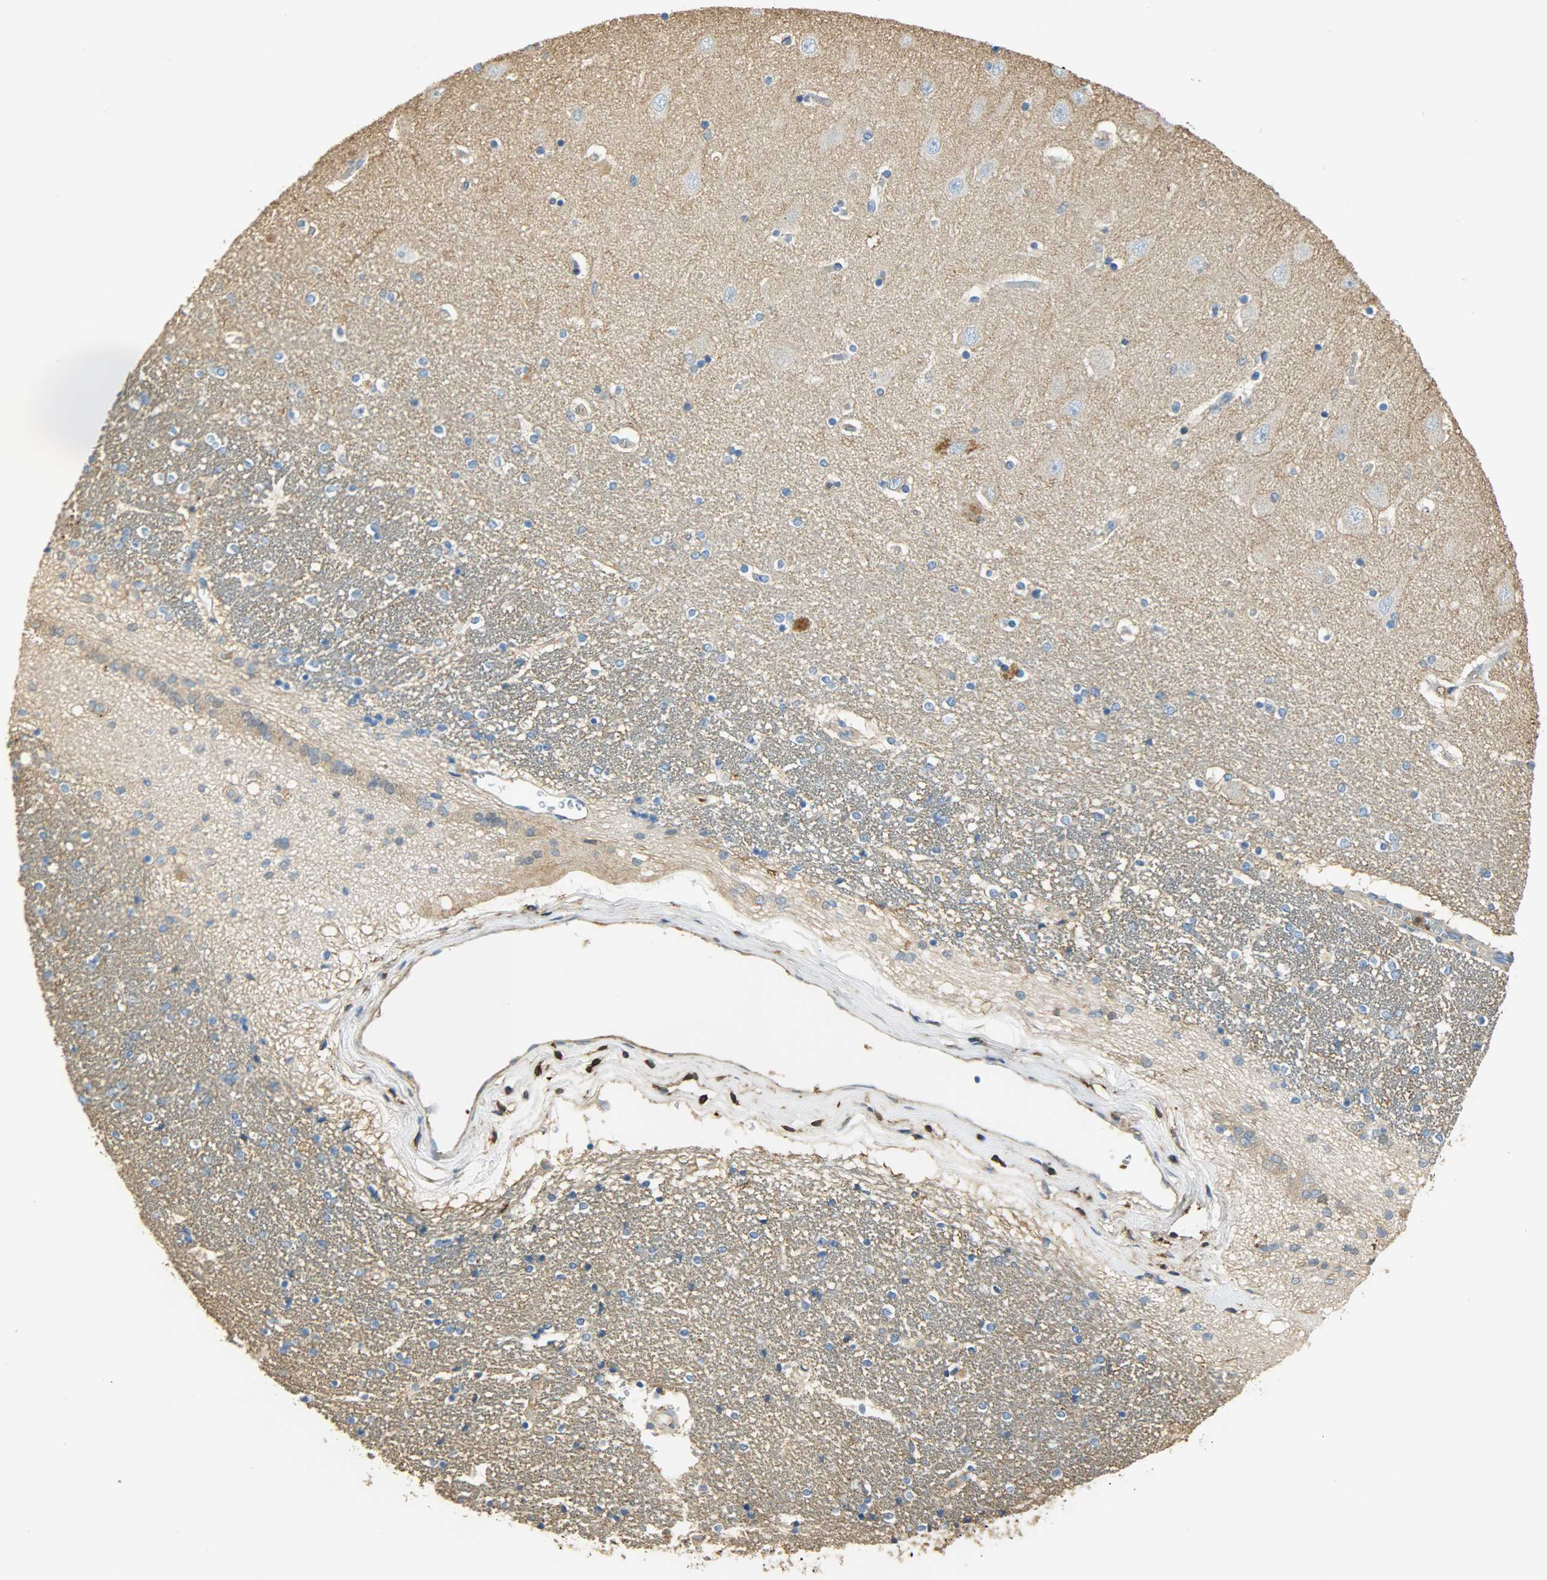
{"staining": {"intensity": "negative", "quantity": "none", "location": "none"}, "tissue": "hippocampus", "cell_type": "Glial cells", "image_type": "normal", "snomed": [{"axis": "morphology", "description": "Normal tissue, NOS"}, {"axis": "topography", "description": "Hippocampus"}], "caption": "Glial cells show no significant staining in normal hippocampus. (DAB IHC visualized using brightfield microscopy, high magnification).", "gene": "ANXA6", "patient": {"sex": "female", "age": 54}}